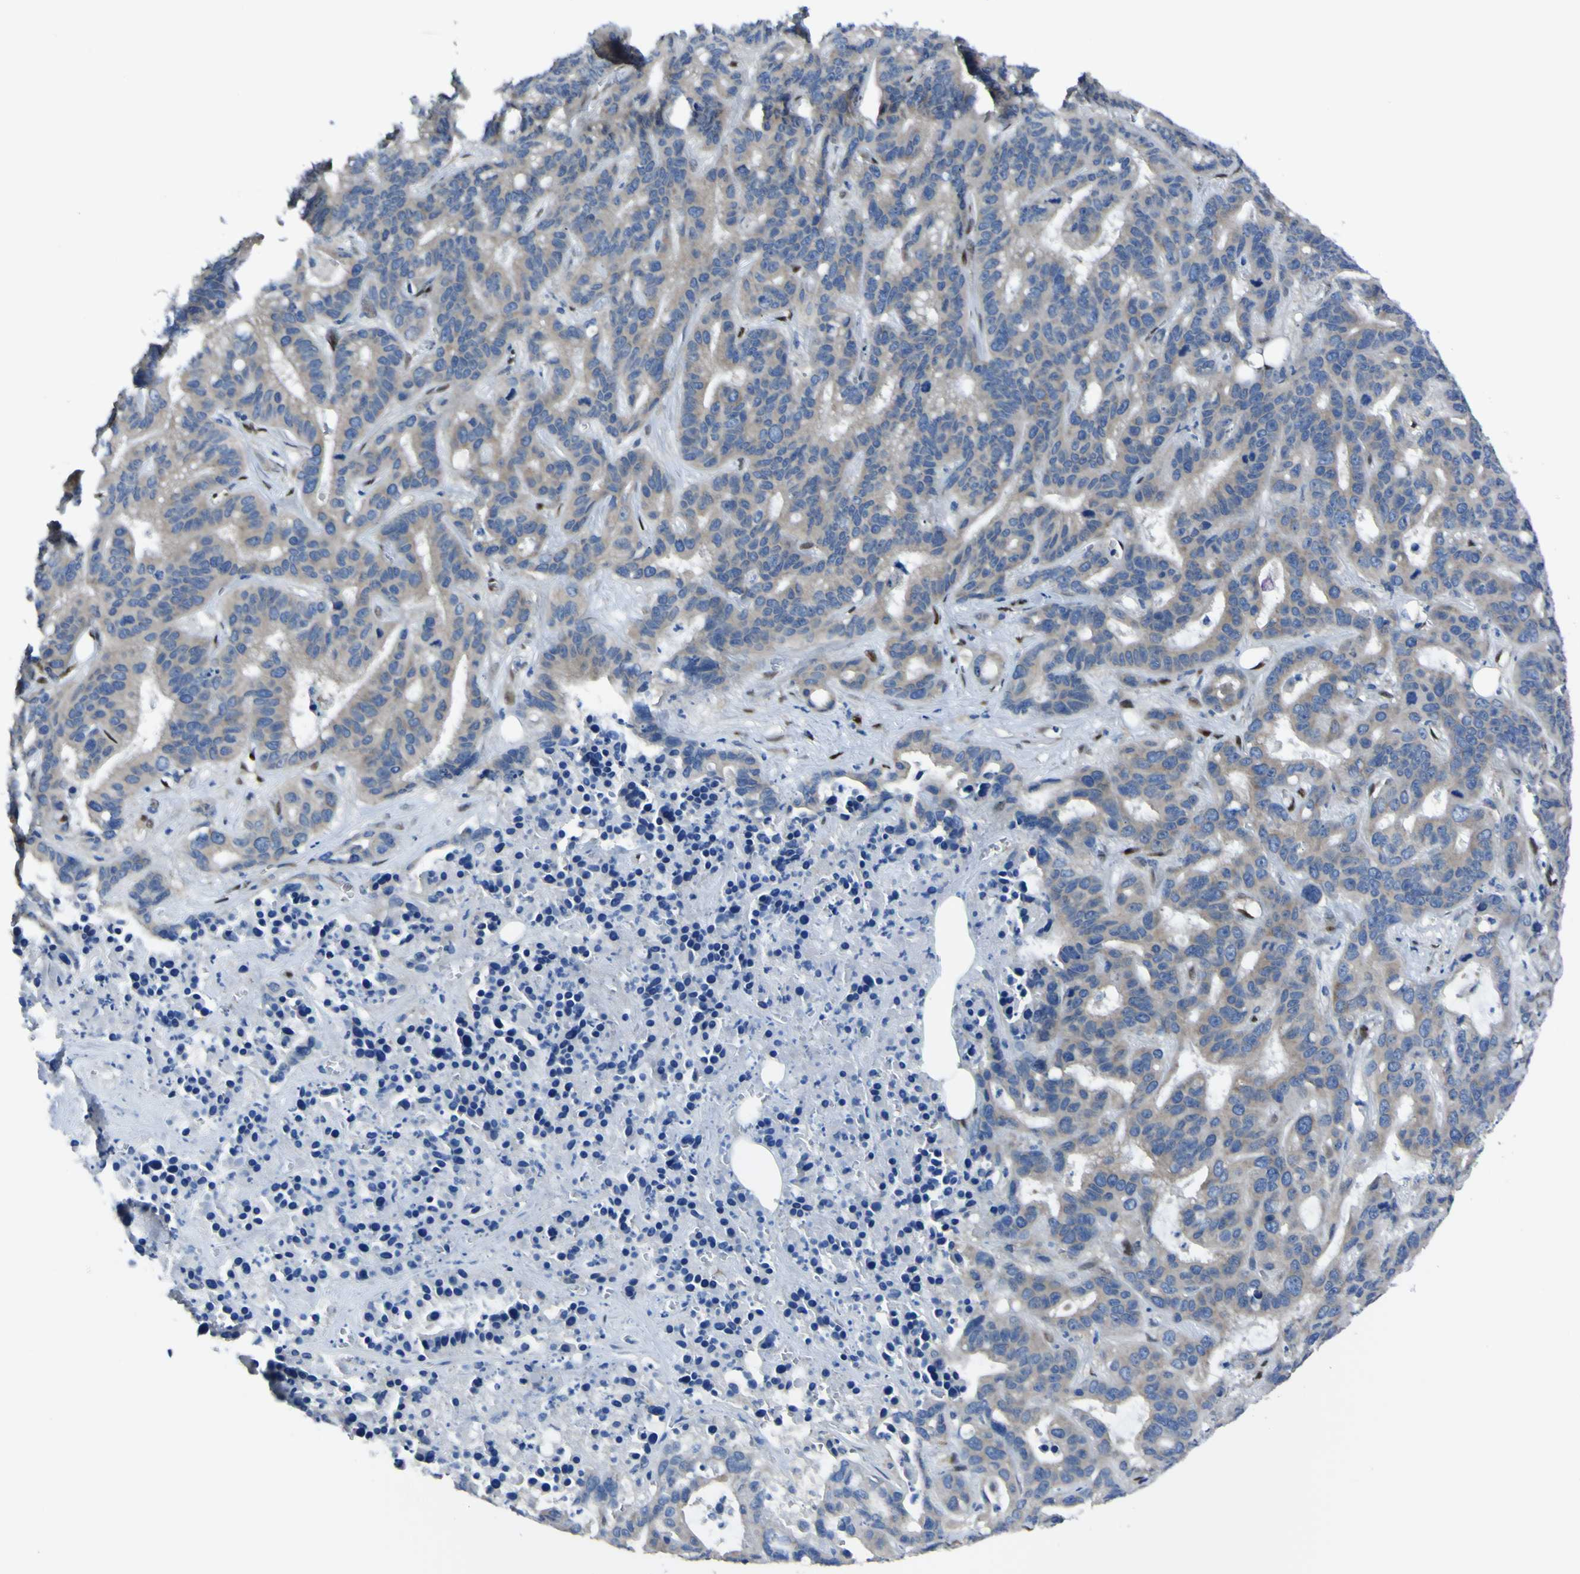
{"staining": {"intensity": "moderate", "quantity": ">75%", "location": "cytoplasmic/membranous"}, "tissue": "liver cancer", "cell_type": "Tumor cells", "image_type": "cancer", "snomed": [{"axis": "morphology", "description": "Cholangiocarcinoma"}, {"axis": "topography", "description": "Liver"}], "caption": "Protein expression analysis of liver cholangiocarcinoma shows moderate cytoplasmic/membranous staining in about >75% of tumor cells. (DAB = brown stain, brightfield microscopy at high magnification).", "gene": "LRRN1", "patient": {"sex": "female", "age": 65}}